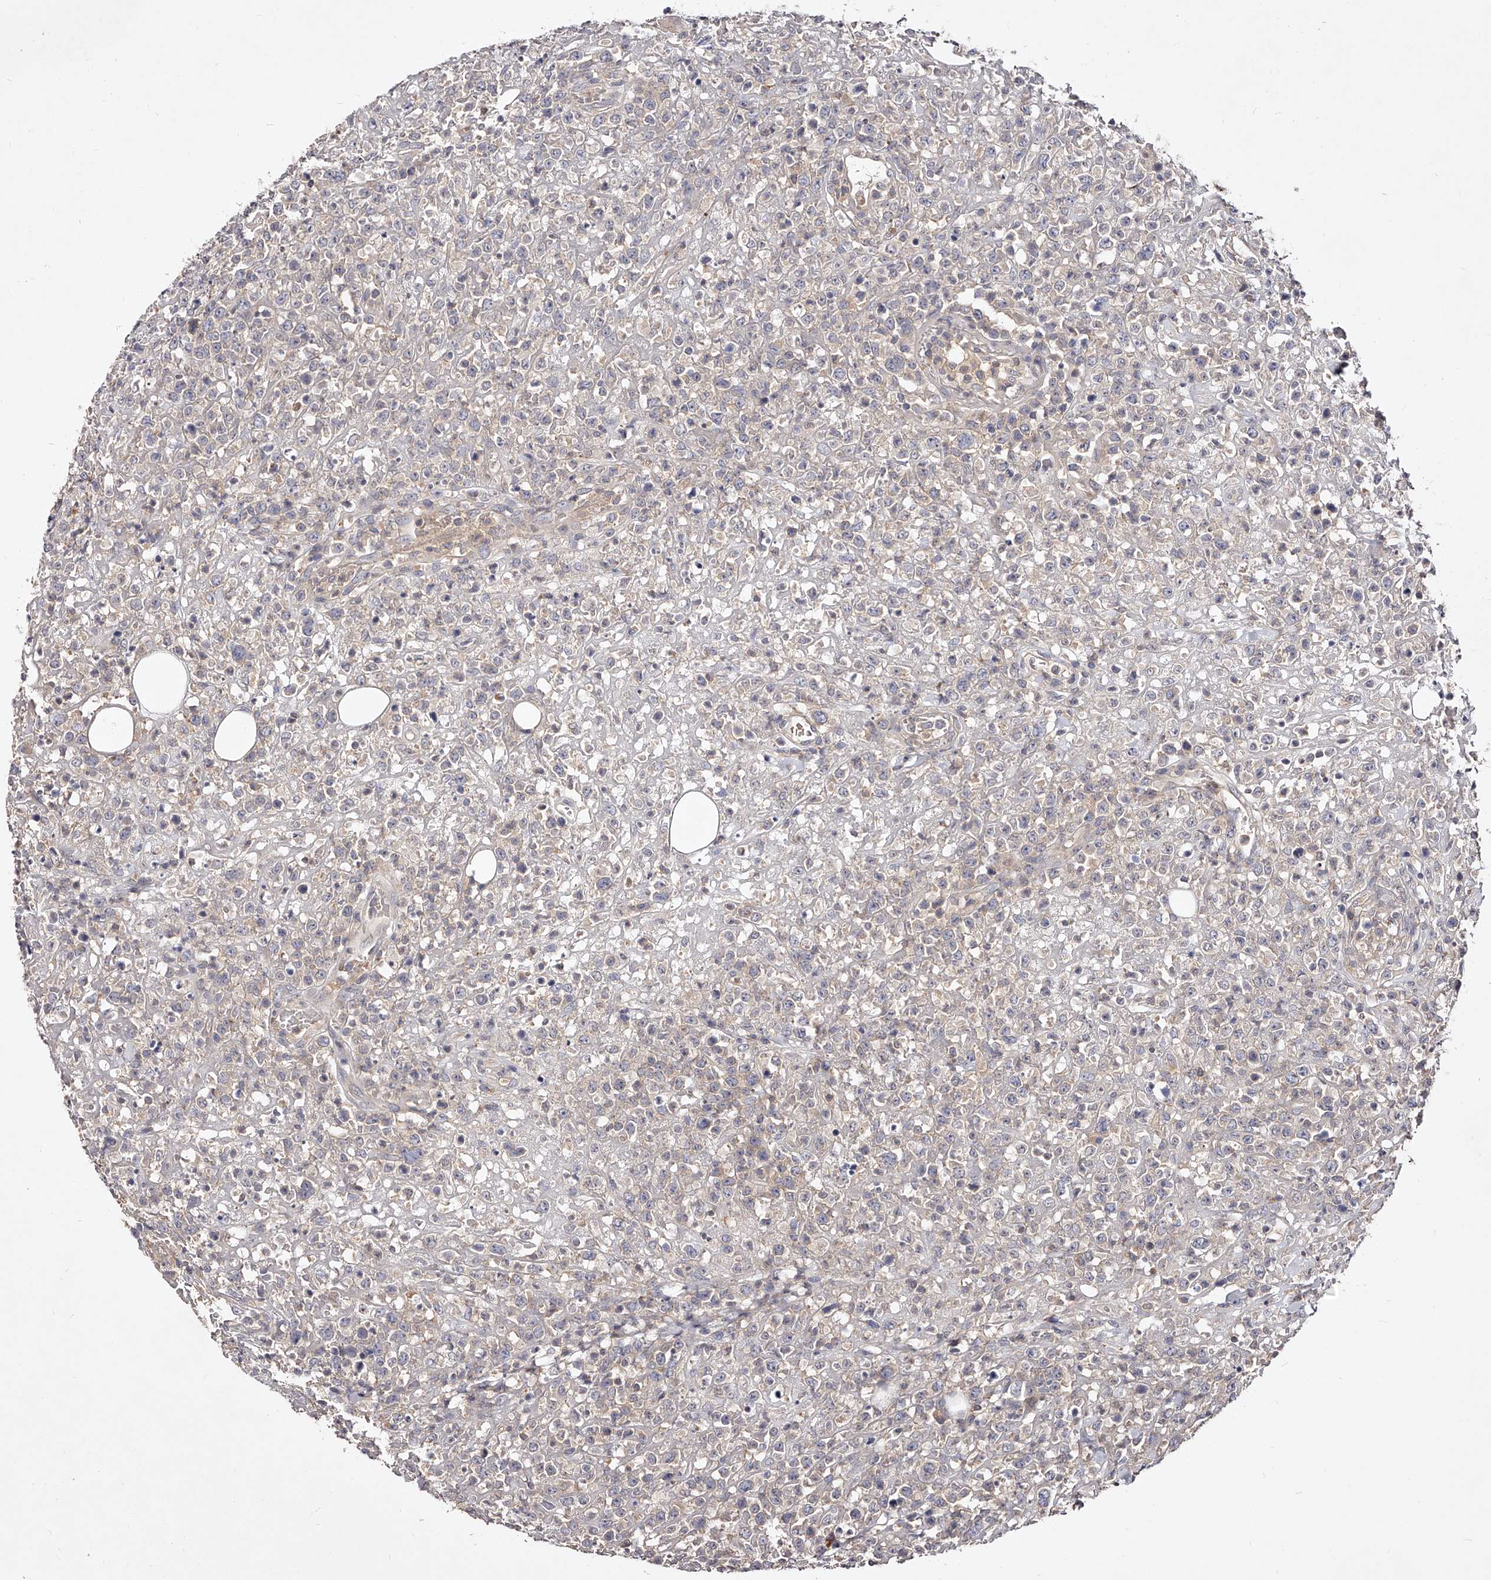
{"staining": {"intensity": "negative", "quantity": "none", "location": "none"}, "tissue": "lymphoma", "cell_type": "Tumor cells", "image_type": "cancer", "snomed": [{"axis": "morphology", "description": "Malignant lymphoma, non-Hodgkin's type, High grade"}, {"axis": "topography", "description": "Colon"}], "caption": "Tumor cells are negative for brown protein staining in malignant lymphoma, non-Hodgkin's type (high-grade).", "gene": "PHACTR1", "patient": {"sex": "female", "age": 53}}